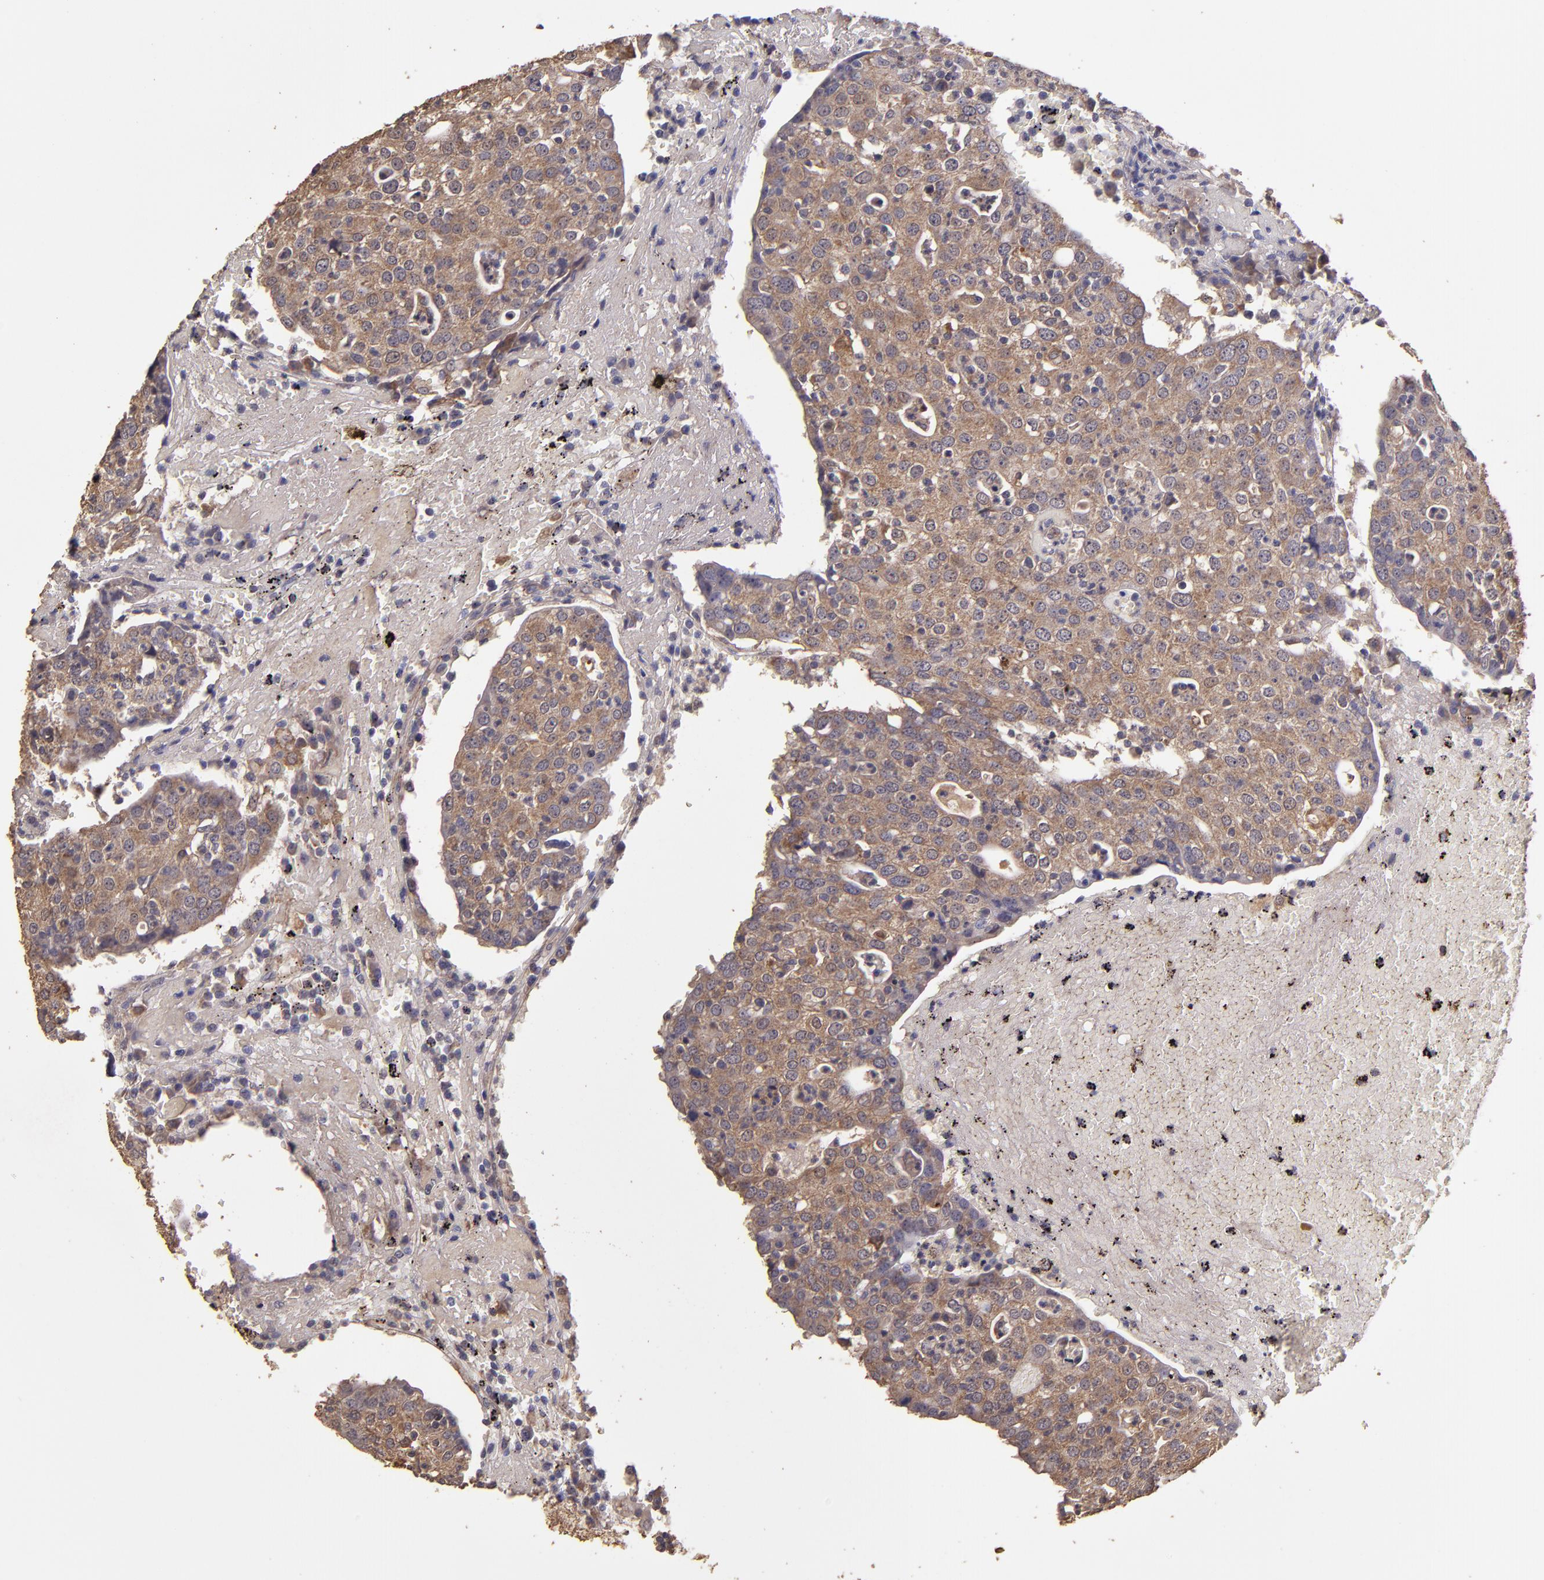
{"staining": {"intensity": "moderate", "quantity": ">75%", "location": "cytoplasmic/membranous"}, "tissue": "head and neck cancer", "cell_type": "Tumor cells", "image_type": "cancer", "snomed": [{"axis": "morphology", "description": "Adenocarcinoma, NOS"}, {"axis": "topography", "description": "Salivary gland"}, {"axis": "topography", "description": "Head-Neck"}], "caption": "The histopathology image demonstrates staining of head and neck adenocarcinoma, revealing moderate cytoplasmic/membranous protein staining (brown color) within tumor cells. The protein is stained brown, and the nuclei are stained in blue (DAB IHC with brightfield microscopy, high magnification).", "gene": "HECTD1", "patient": {"sex": "female", "age": 65}}